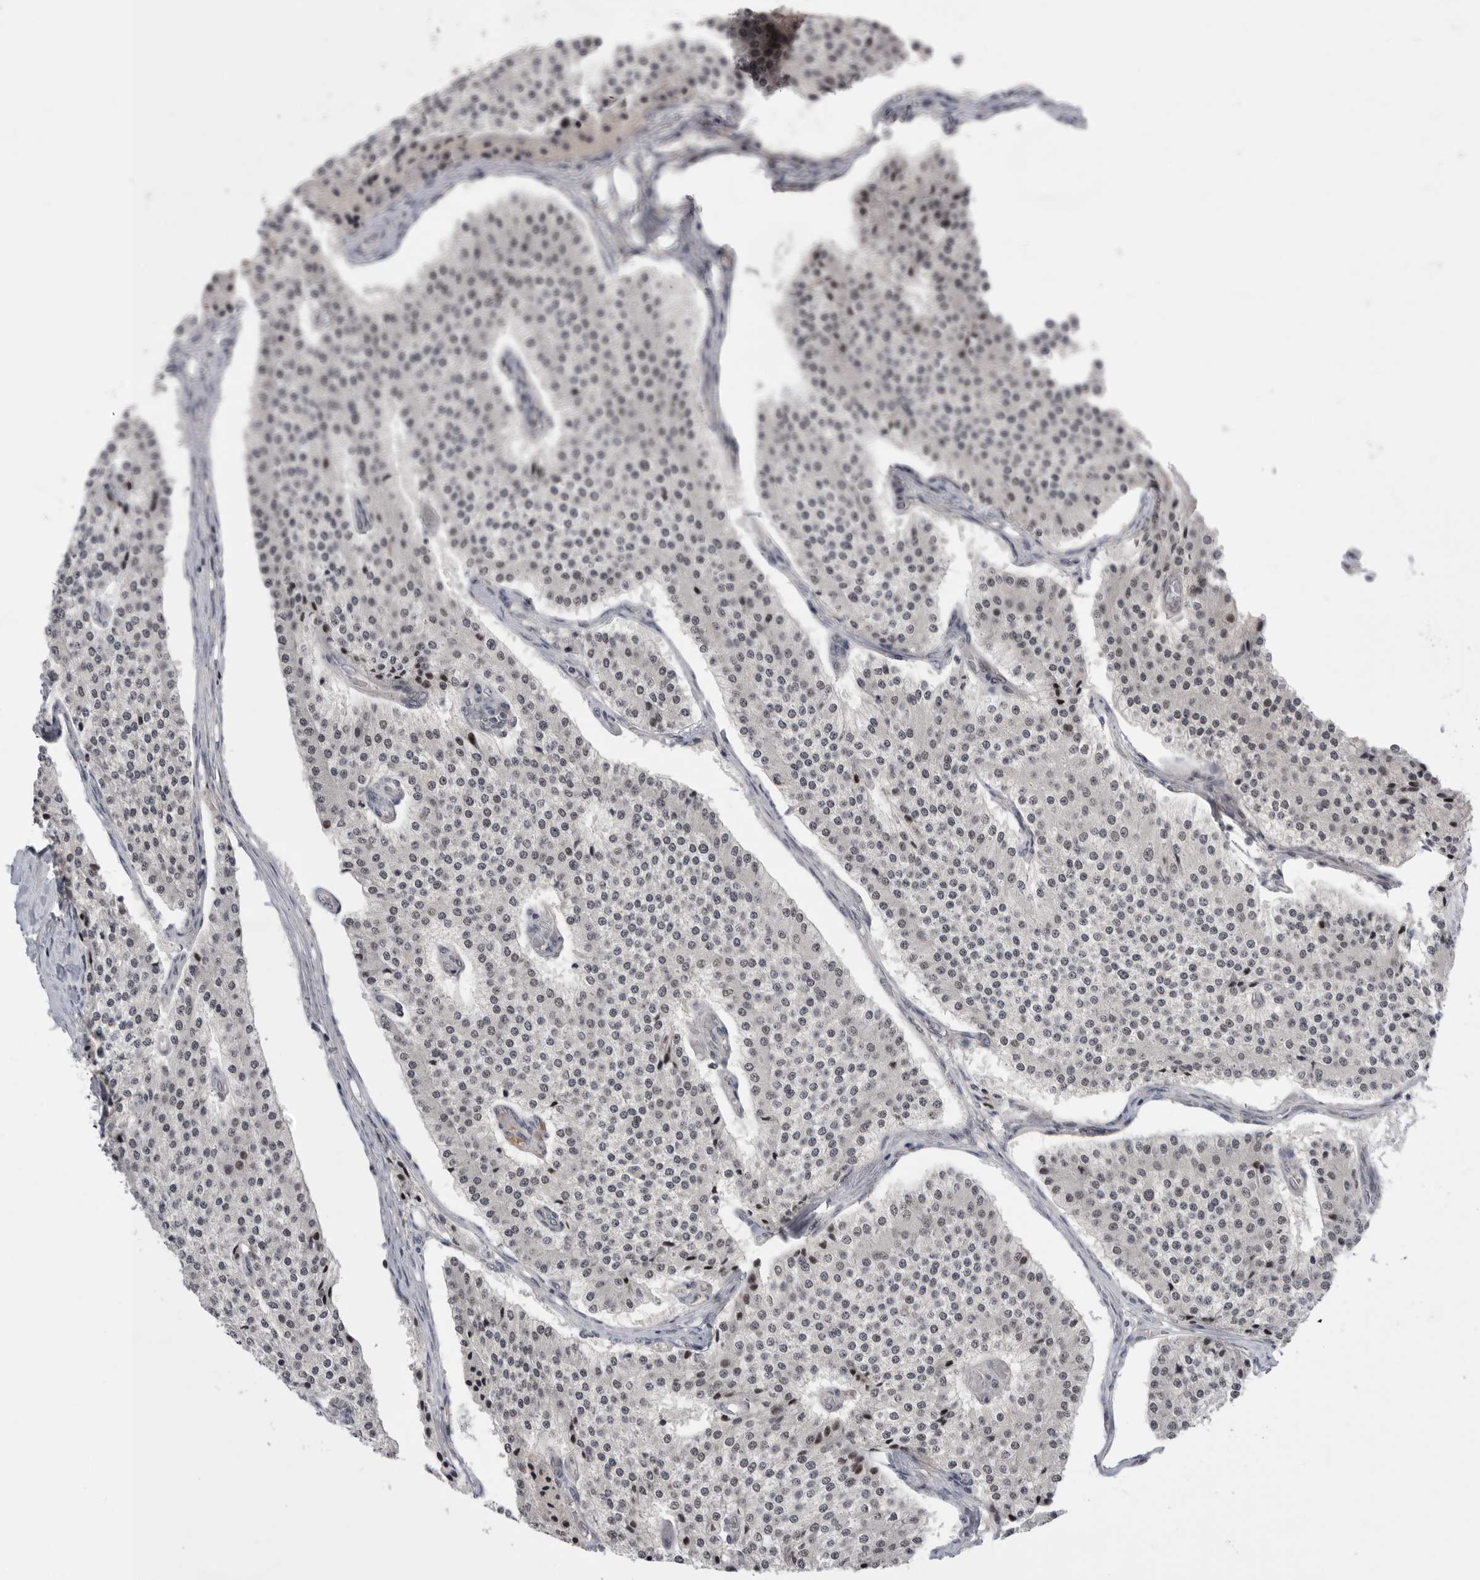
{"staining": {"intensity": "negative", "quantity": "none", "location": "none"}, "tissue": "carcinoid", "cell_type": "Tumor cells", "image_type": "cancer", "snomed": [{"axis": "morphology", "description": "Carcinoid, malignant, NOS"}, {"axis": "topography", "description": "Colon"}], "caption": "An immunohistochemistry micrograph of carcinoid is shown. There is no staining in tumor cells of carcinoid. (DAB IHC with hematoxylin counter stain).", "gene": "POU5F1", "patient": {"sex": "female", "age": 52}}